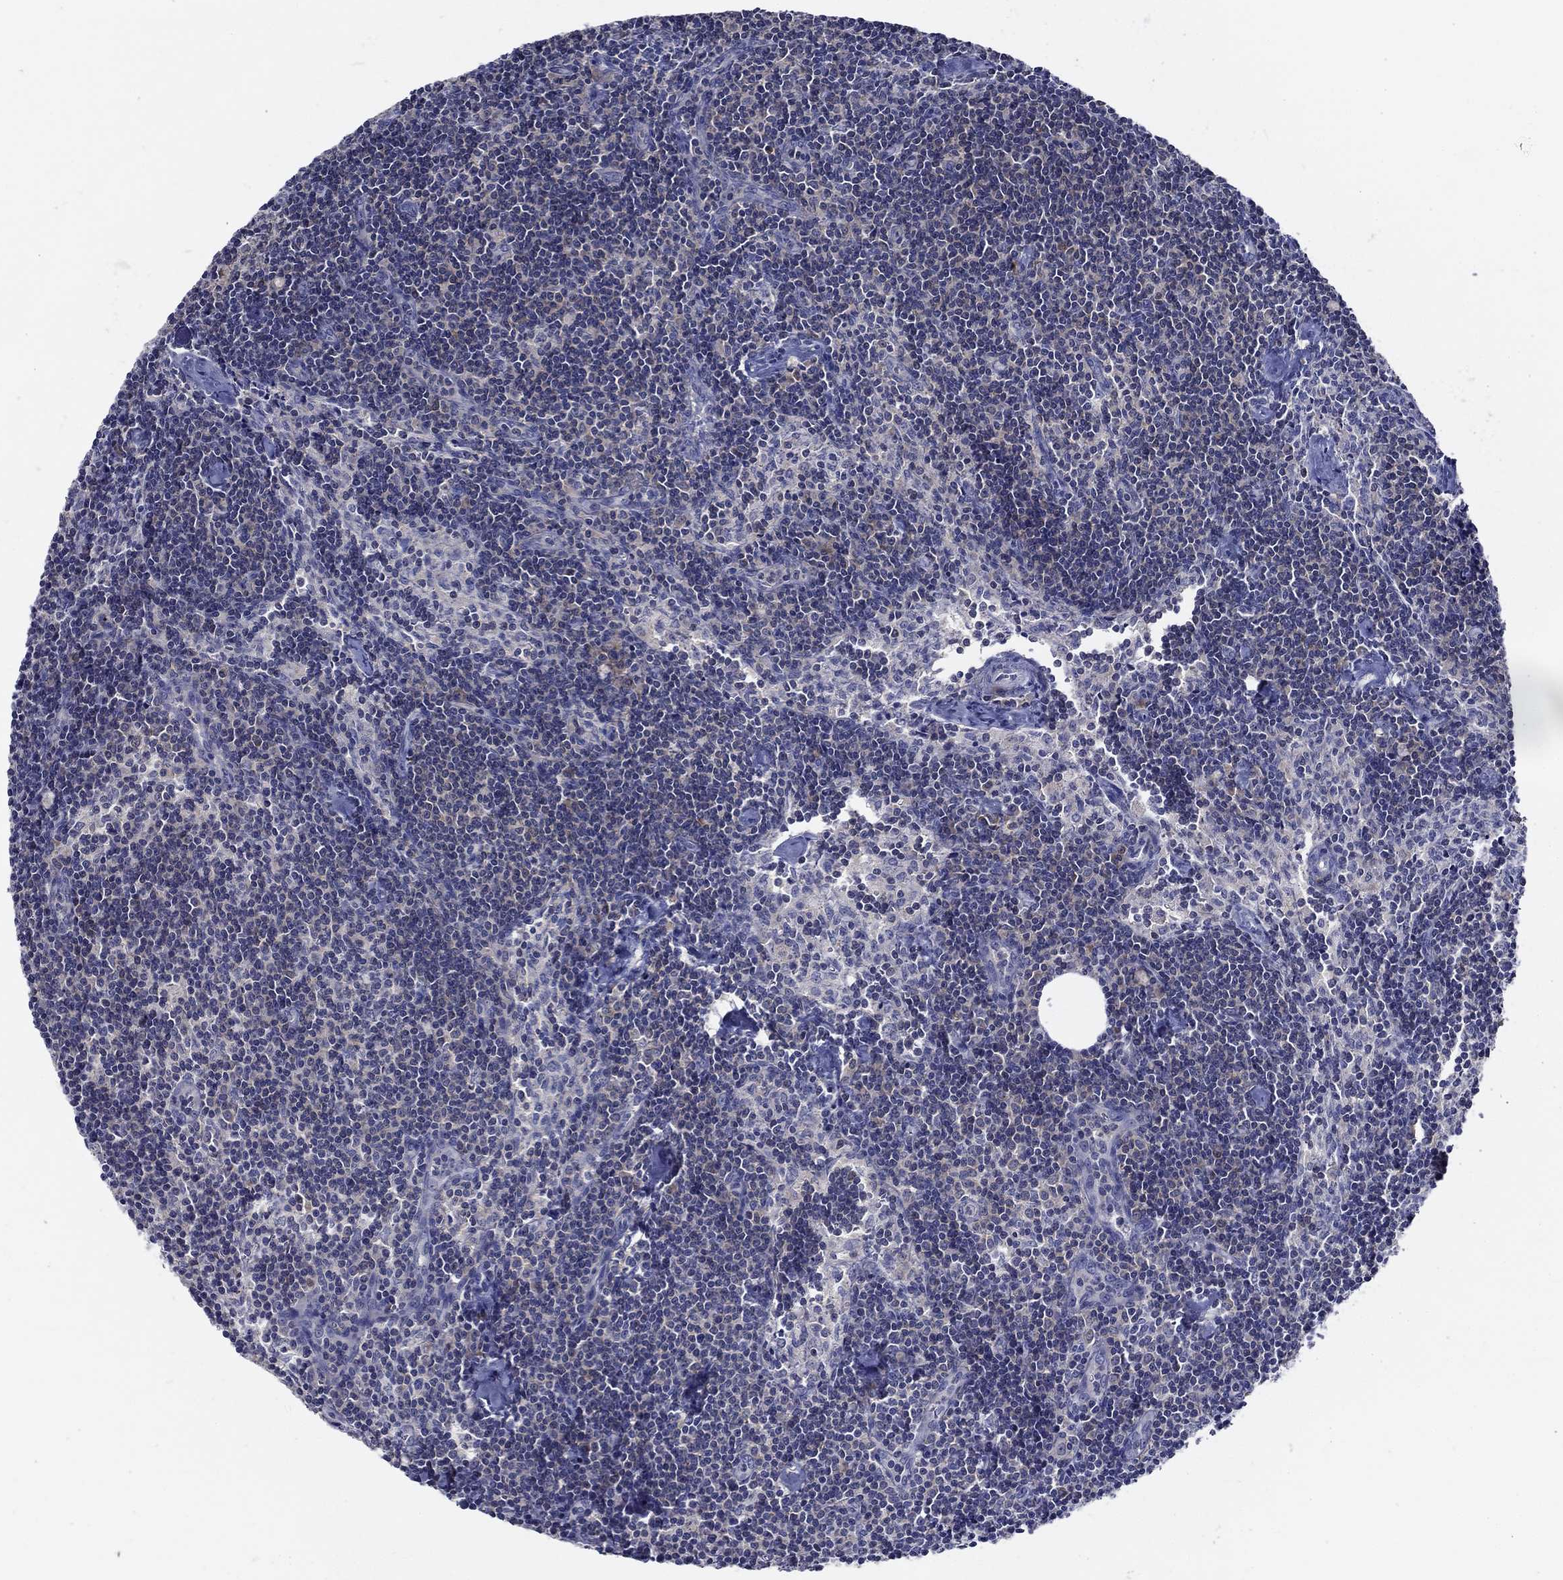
{"staining": {"intensity": "moderate", "quantity": "<25%", "location": "cytoplasmic/membranous"}, "tissue": "lymph node", "cell_type": "Germinal center cells", "image_type": "normal", "snomed": [{"axis": "morphology", "description": "Normal tissue, NOS"}, {"axis": "topography", "description": "Lymph node"}], "caption": "This histopathology image displays immunohistochemistry (IHC) staining of normal lymph node, with low moderate cytoplasmic/membranous positivity in about <25% of germinal center cells.", "gene": "POU2F2", "patient": {"sex": "female", "age": 51}}